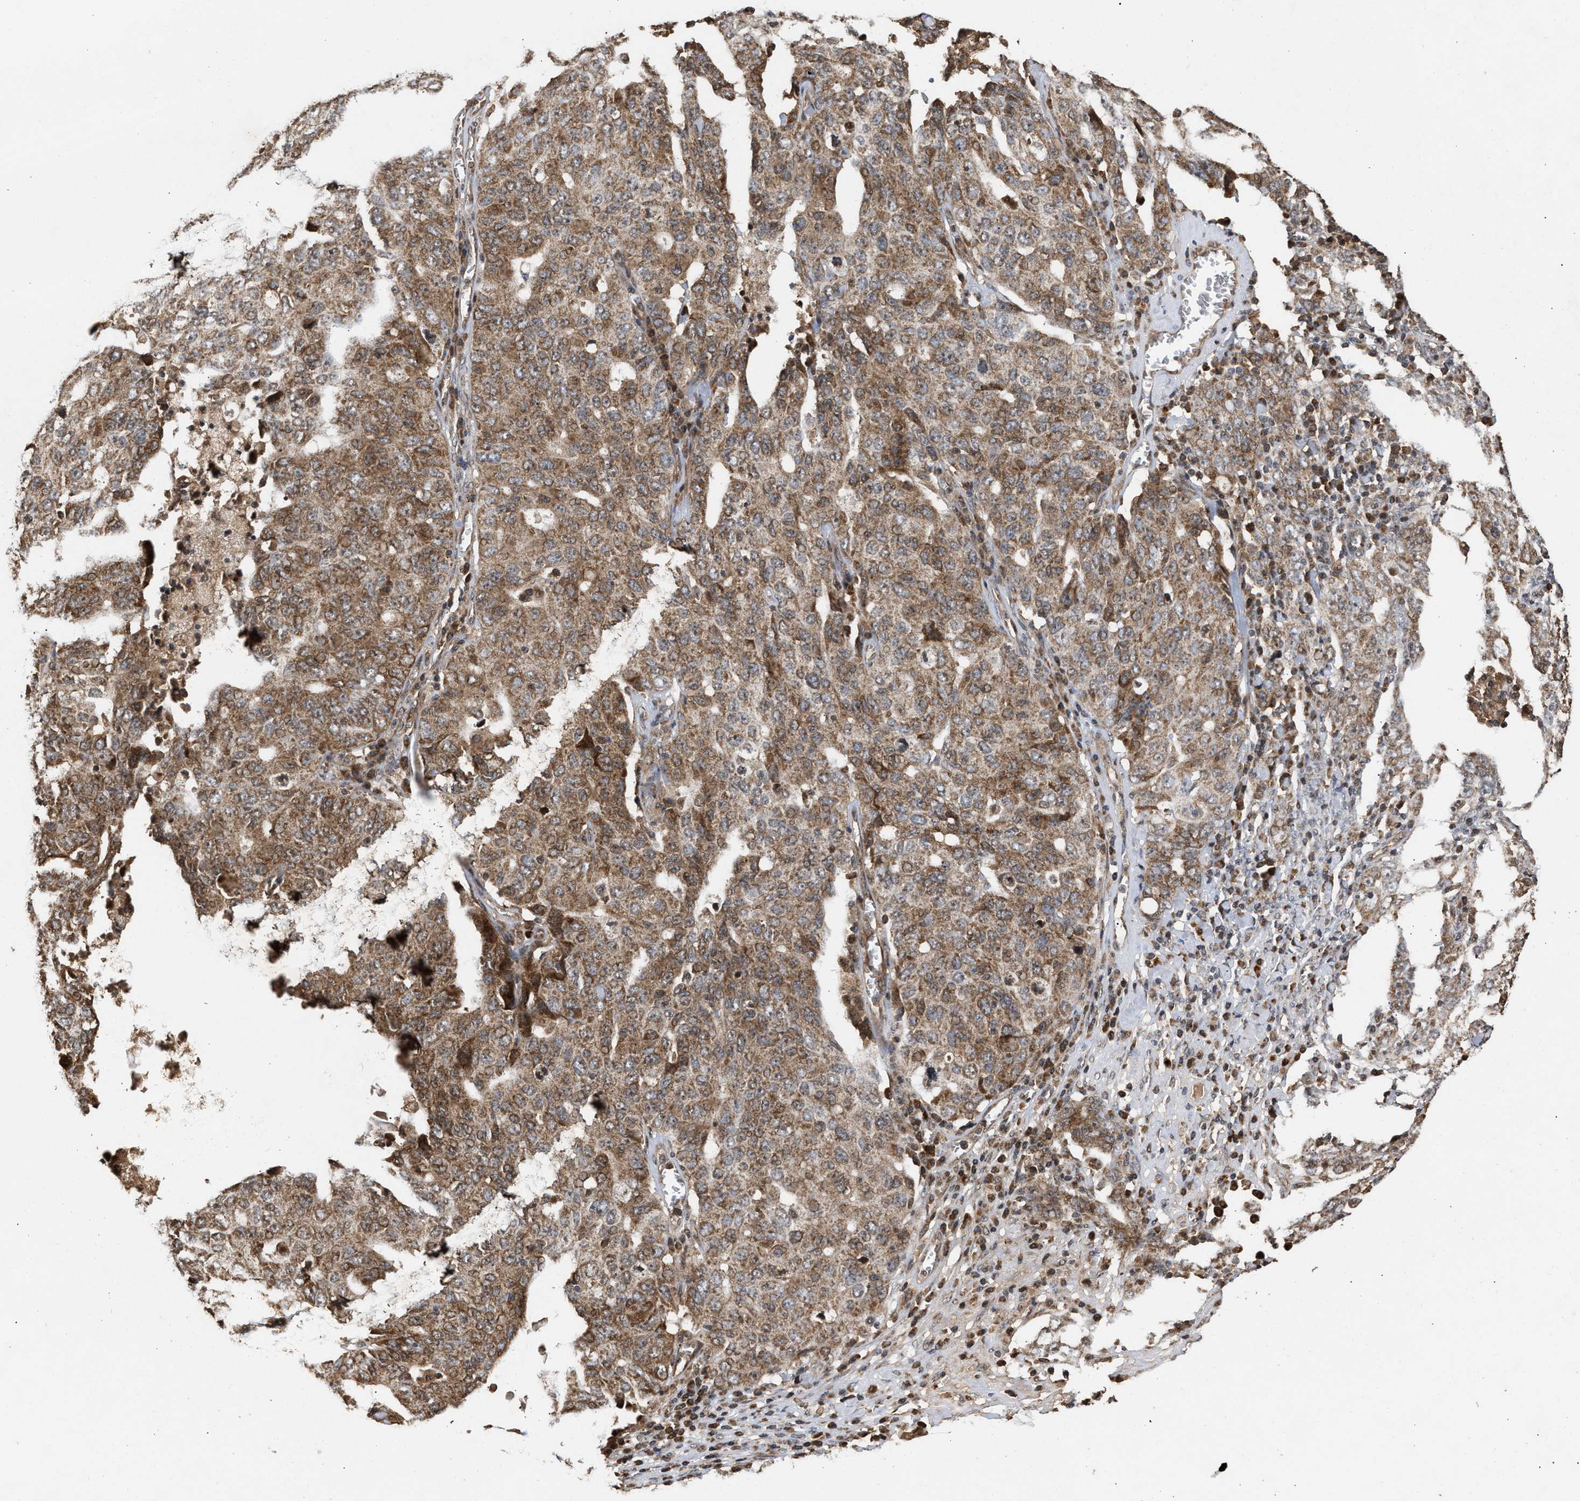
{"staining": {"intensity": "moderate", "quantity": ">75%", "location": "cytoplasmic/membranous"}, "tissue": "ovarian cancer", "cell_type": "Tumor cells", "image_type": "cancer", "snomed": [{"axis": "morphology", "description": "Carcinoma, endometroid"}, {"axis": "topography", "description": "Ovary"}], "caption": "Brown immunohistochemical staining in human ovarian cancer (endometroid carcinoma) displays moderate cytoplasmic/membranous expression in about >75% of tumor cells. The staining was performed using DAB to visualize the protein expression in brown, while the nuclei were stained in blue with hematoxylin (Magnification: 20x).", "gene": "CFLAR", "patient": {"sex": "female", "age": 62}}